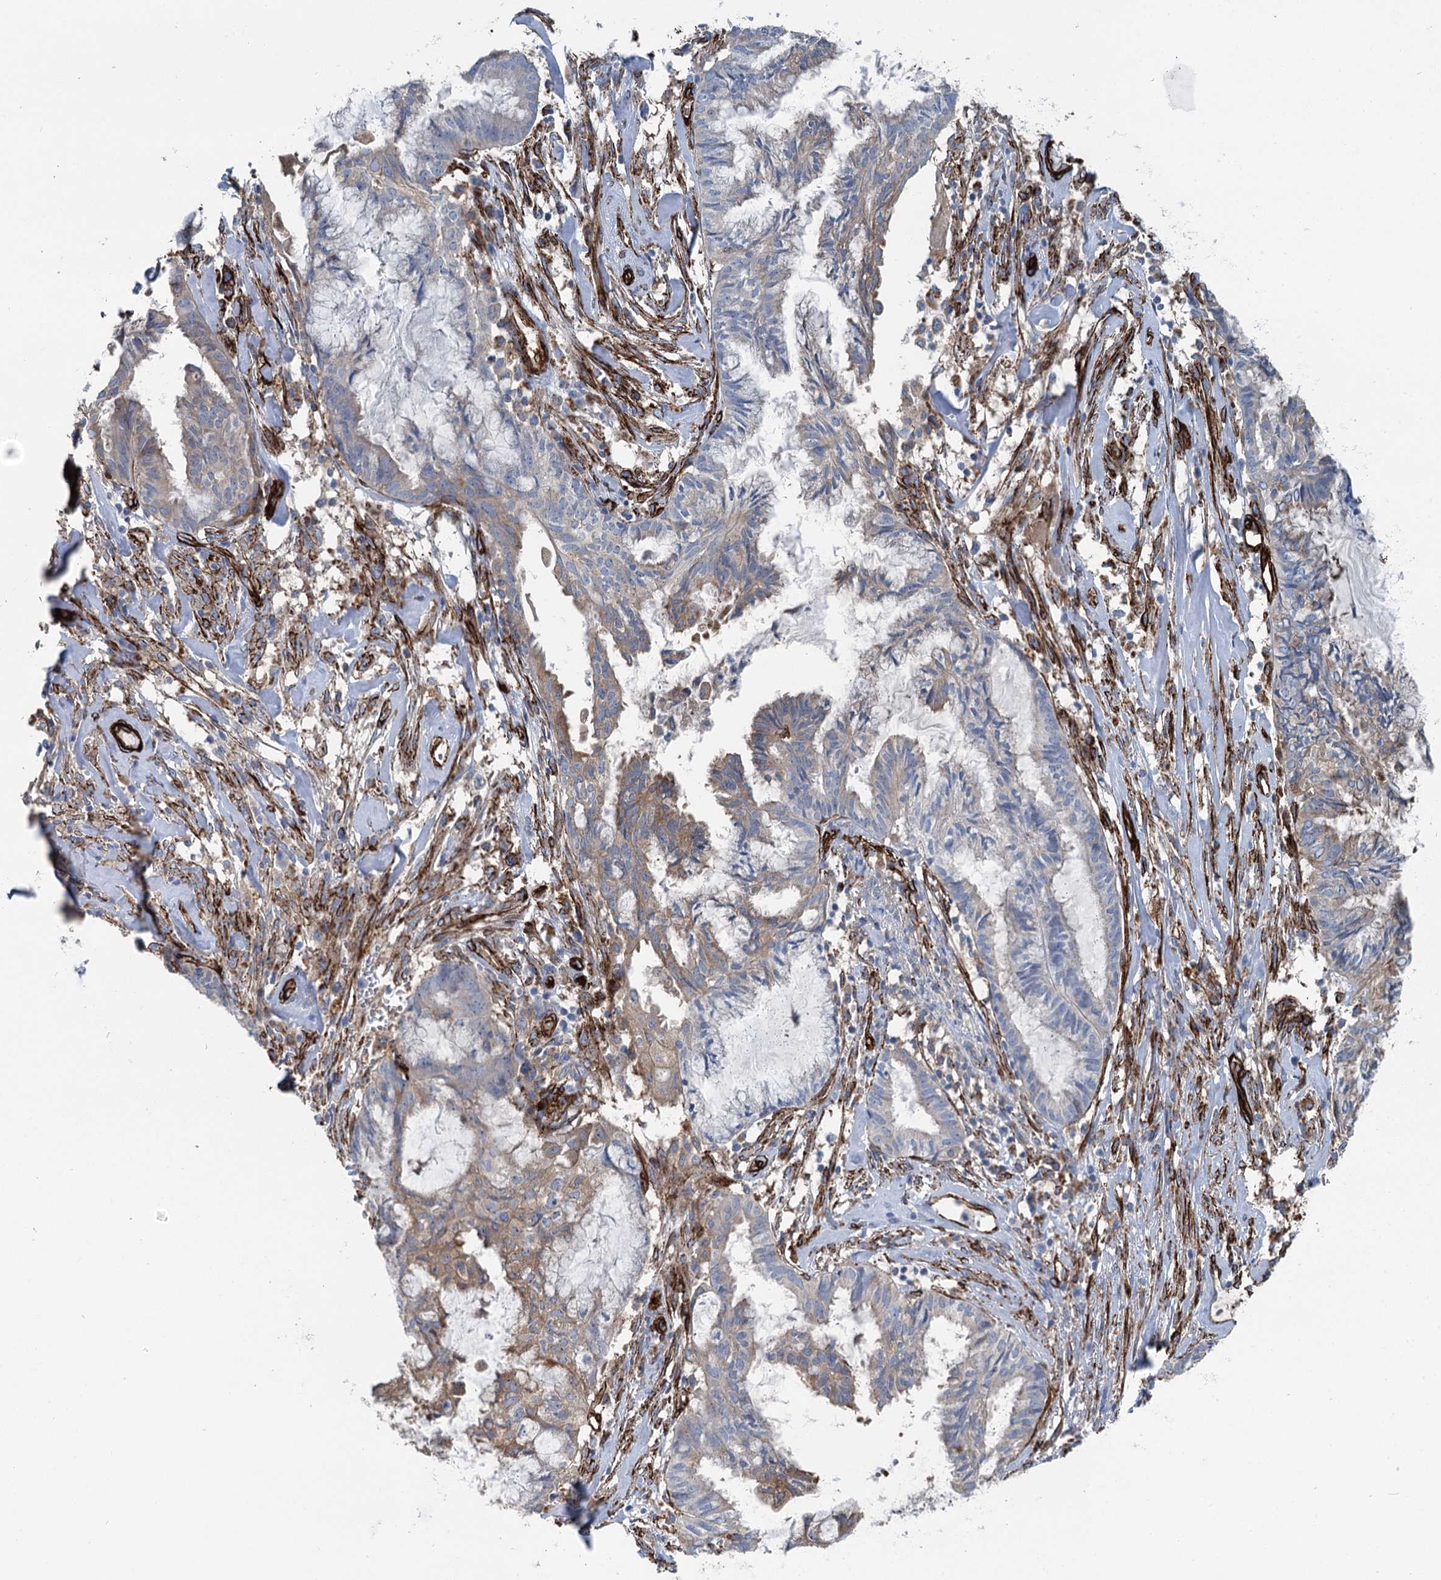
{"staining": {"intensity": "weak", "quantity": "<25%", "location": "cytoplasmic/membranous"}, "tissue": "endometrial cancer", "cell_type": "Tumor cells", "image_type": "cancer", "snomed": [{"axis": "morphology", "description": "Adenocarcinoma, NOS"}, {"axis": "topography", "description": "Endometrium"}], "caption": "Micrograph shows no protein staining in tumor cells of endometrial cancer tissue. (DAB immunohistochemistry, high magnification).", "gene": "IQSEC1", "patient": {"sex": "female", "age": 86}}